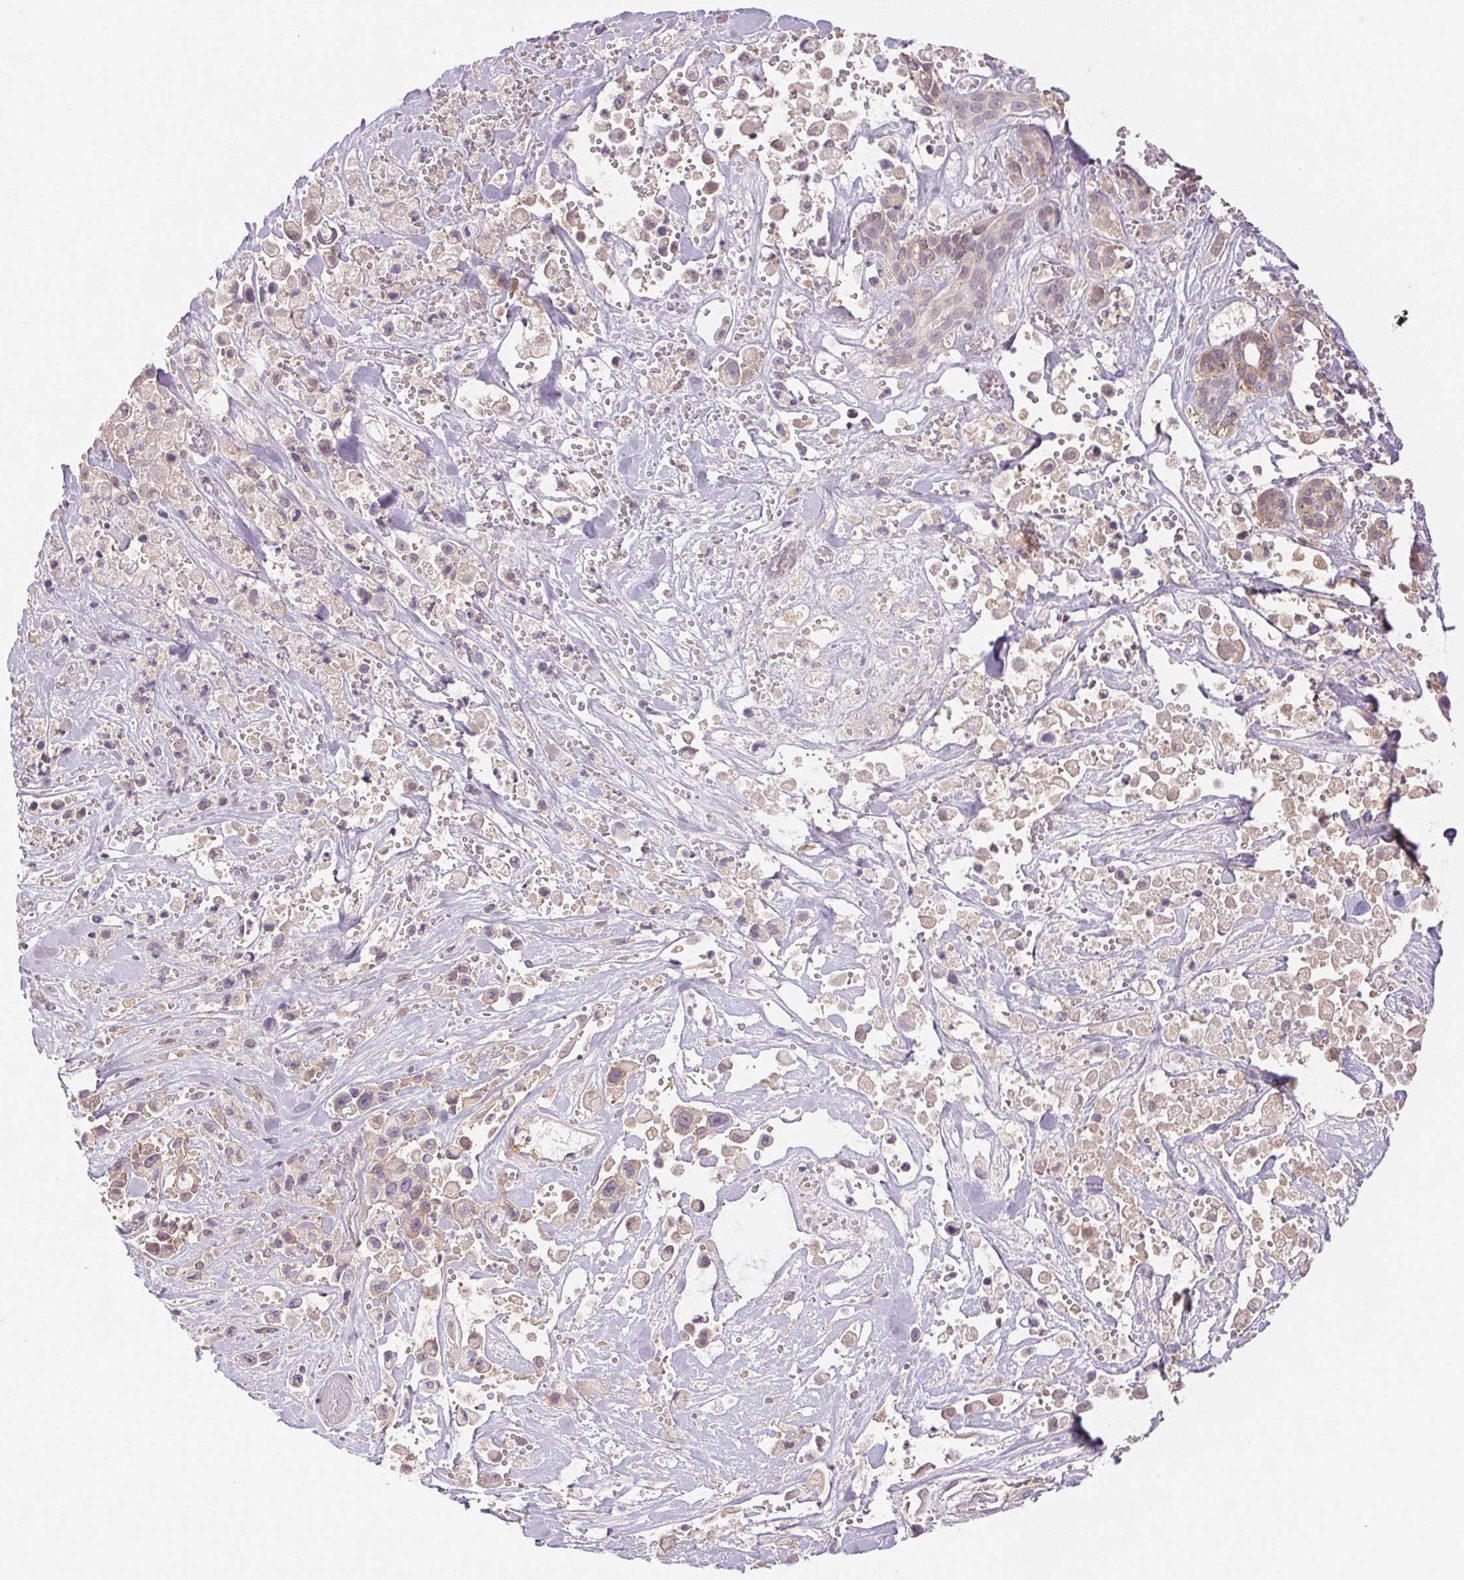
{"staining": {"intensity": "weak", "quantity": ">75%", "location": "cytoplasmic/membranous"}, "tissue": "pancreatic cancer", "cell_type": "Tumor cells", "image_type": "cancer", "snomed": [{"axis": "morphology", "description": "Adenocarcinoma, NOS"}, {"axis": "topography", "description": "Pancreas"}], "caption": "Weak cytoplasmic/membranous expression for a protein is present in about >75% of tumor cells of pancreatic cancer (adenocarcinoma) using immunohistochemistry.", "gene": "BNIP5", "patient": {"sex": "male", "age": 44}}